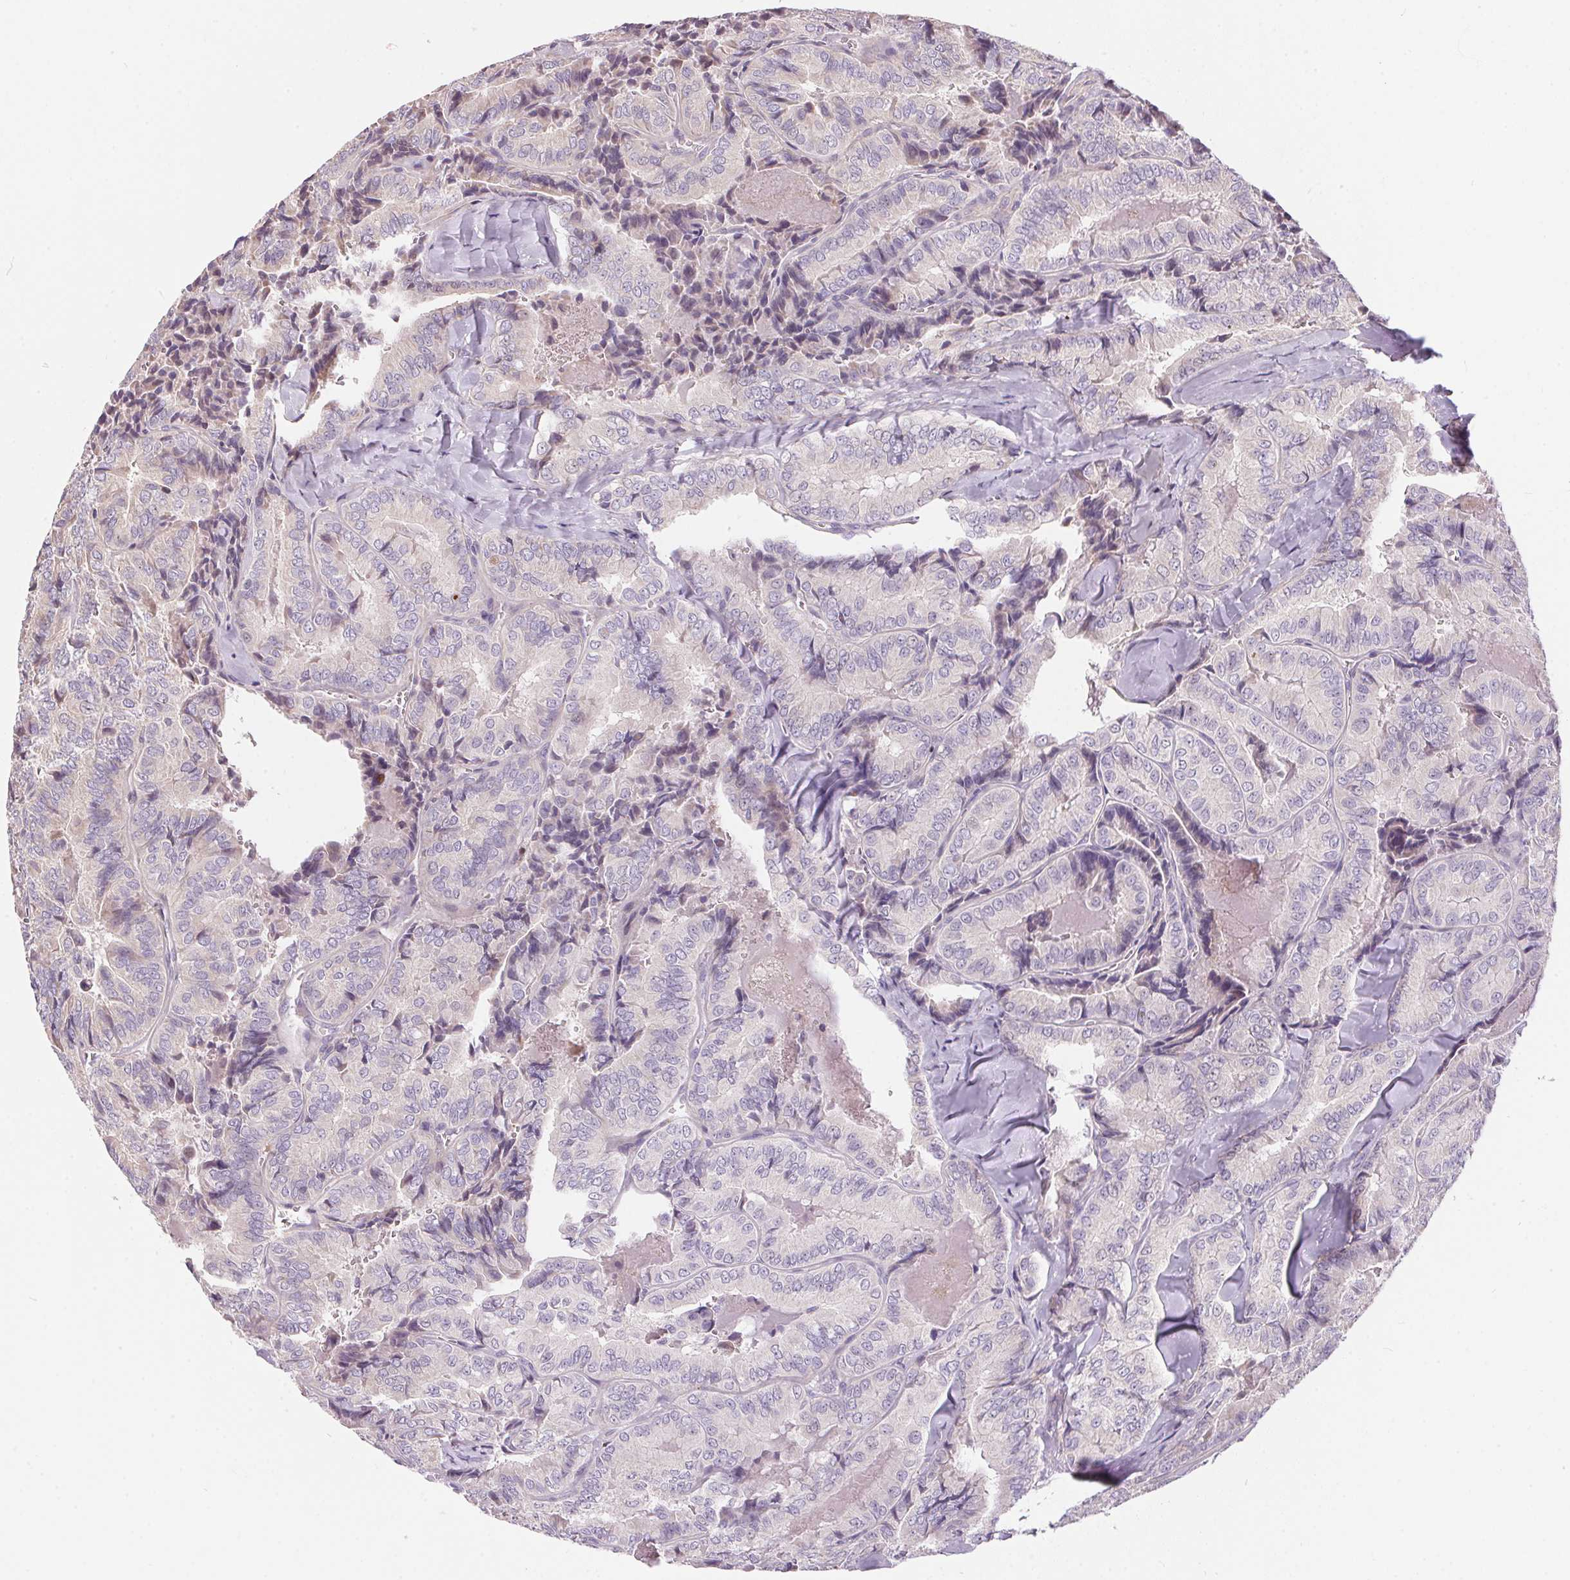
{"staining": {"intensity": "negative", "quantity": "none", "location": "none"}, "tissue": "thyroid cancer", "cell_type": "Tumor cells", "image_type": "cancer", "snomed": [{"axis": "morphology", "description": "Papillary adenocarcinoma, NOS"}, {"axis": "topography", "description": "Thyroid gland"}], "caption": "Tumor cells are negative for brown protein staining in thyroid cancer (papillary adenocarcinoma).", "gene": "UNC13B", "patient": {"sex": "female", "age": 75}}